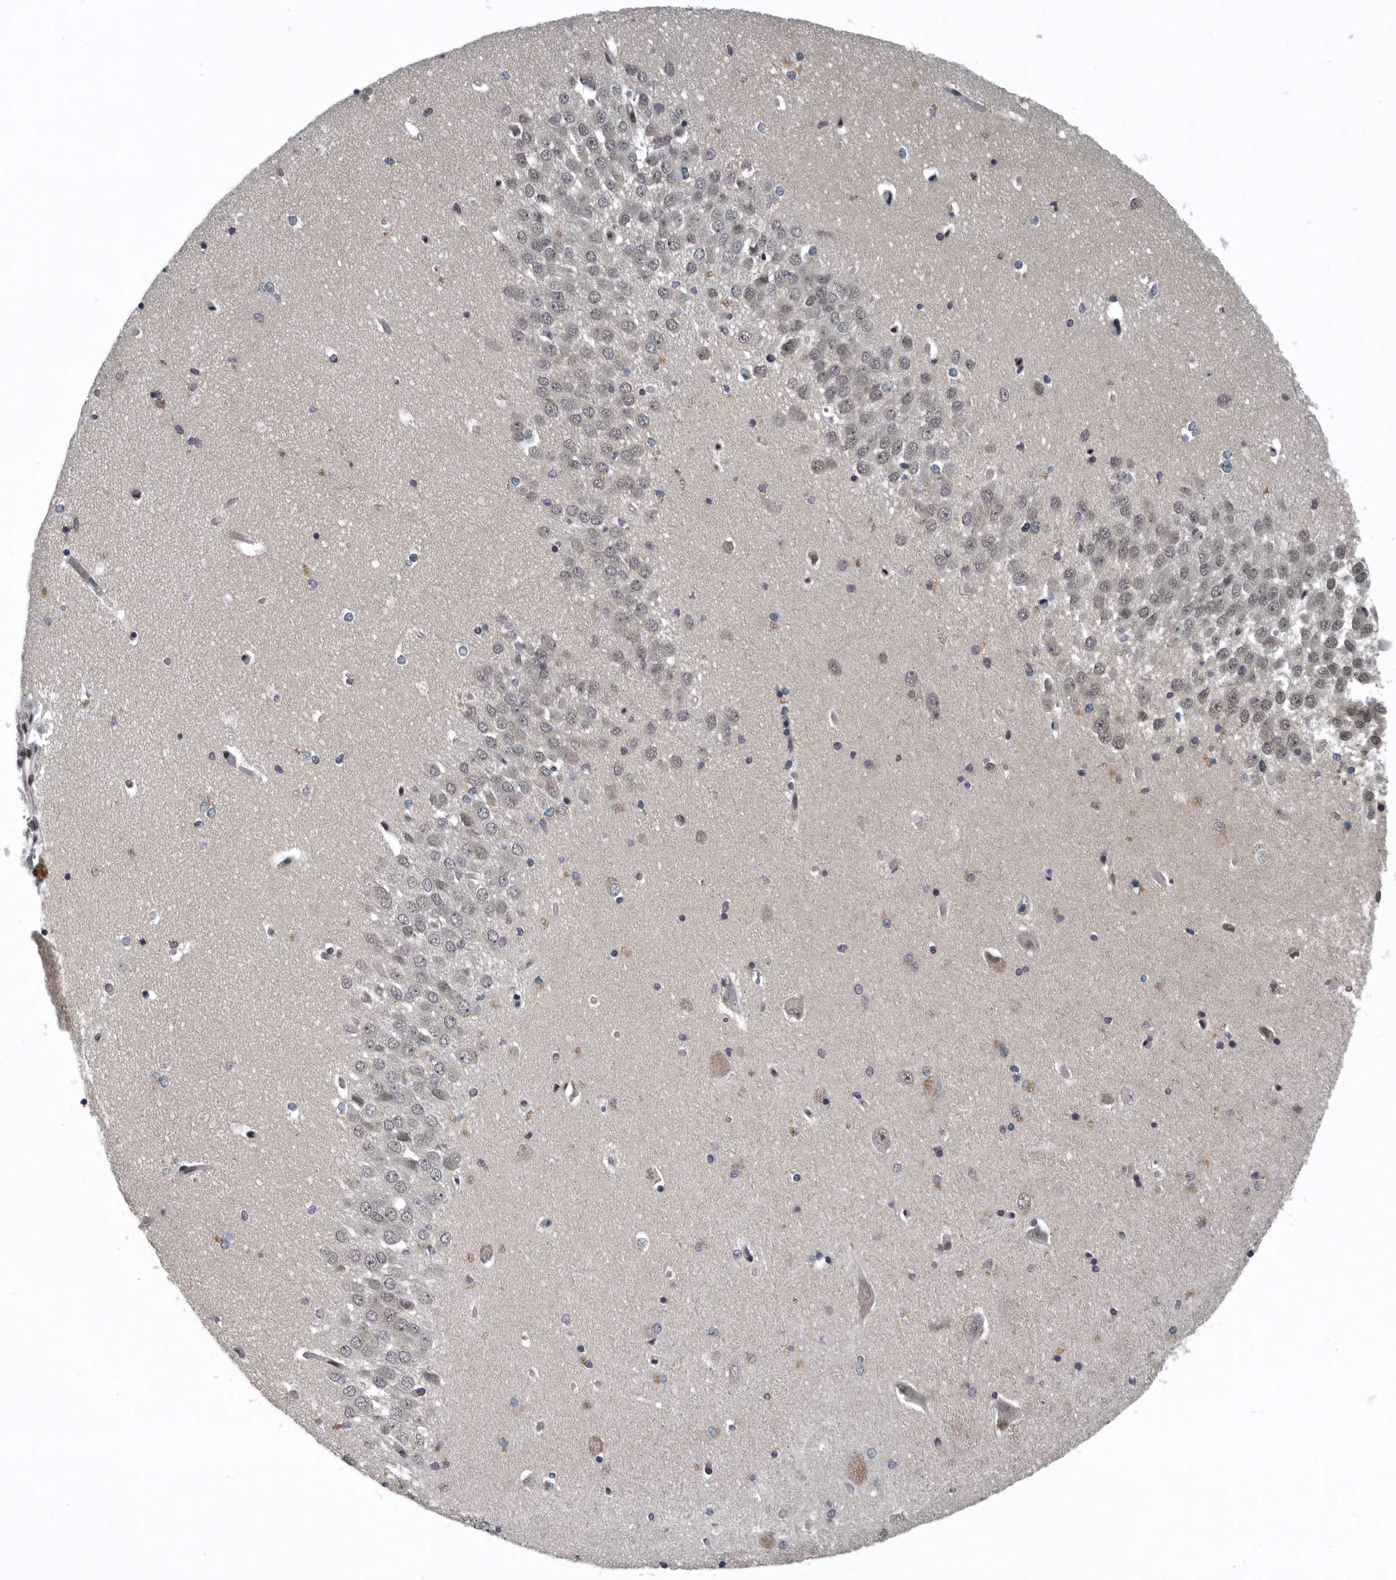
{"staining": {"intensity": "moderate", "quantity": "<25%", "location": "cytoplasmic/membranous,nuclear"}, "tissue": "hippocampus", "cell_type": "Glial cells", "image_type": "normal", "snomed": [{"axis": "morphology", "description": "Normal tissue, NOS"}, {"axis": "topography", "description": "Hippocampus"}], "caption": "Hippocampus stained for a protein (brown) demonstrates moderate cytoplasmic/membranous,nuclear positive positivity in about <25% of glial cells.", "gene": "SENP7", "patient": {"sex": "male", "age": 45}}